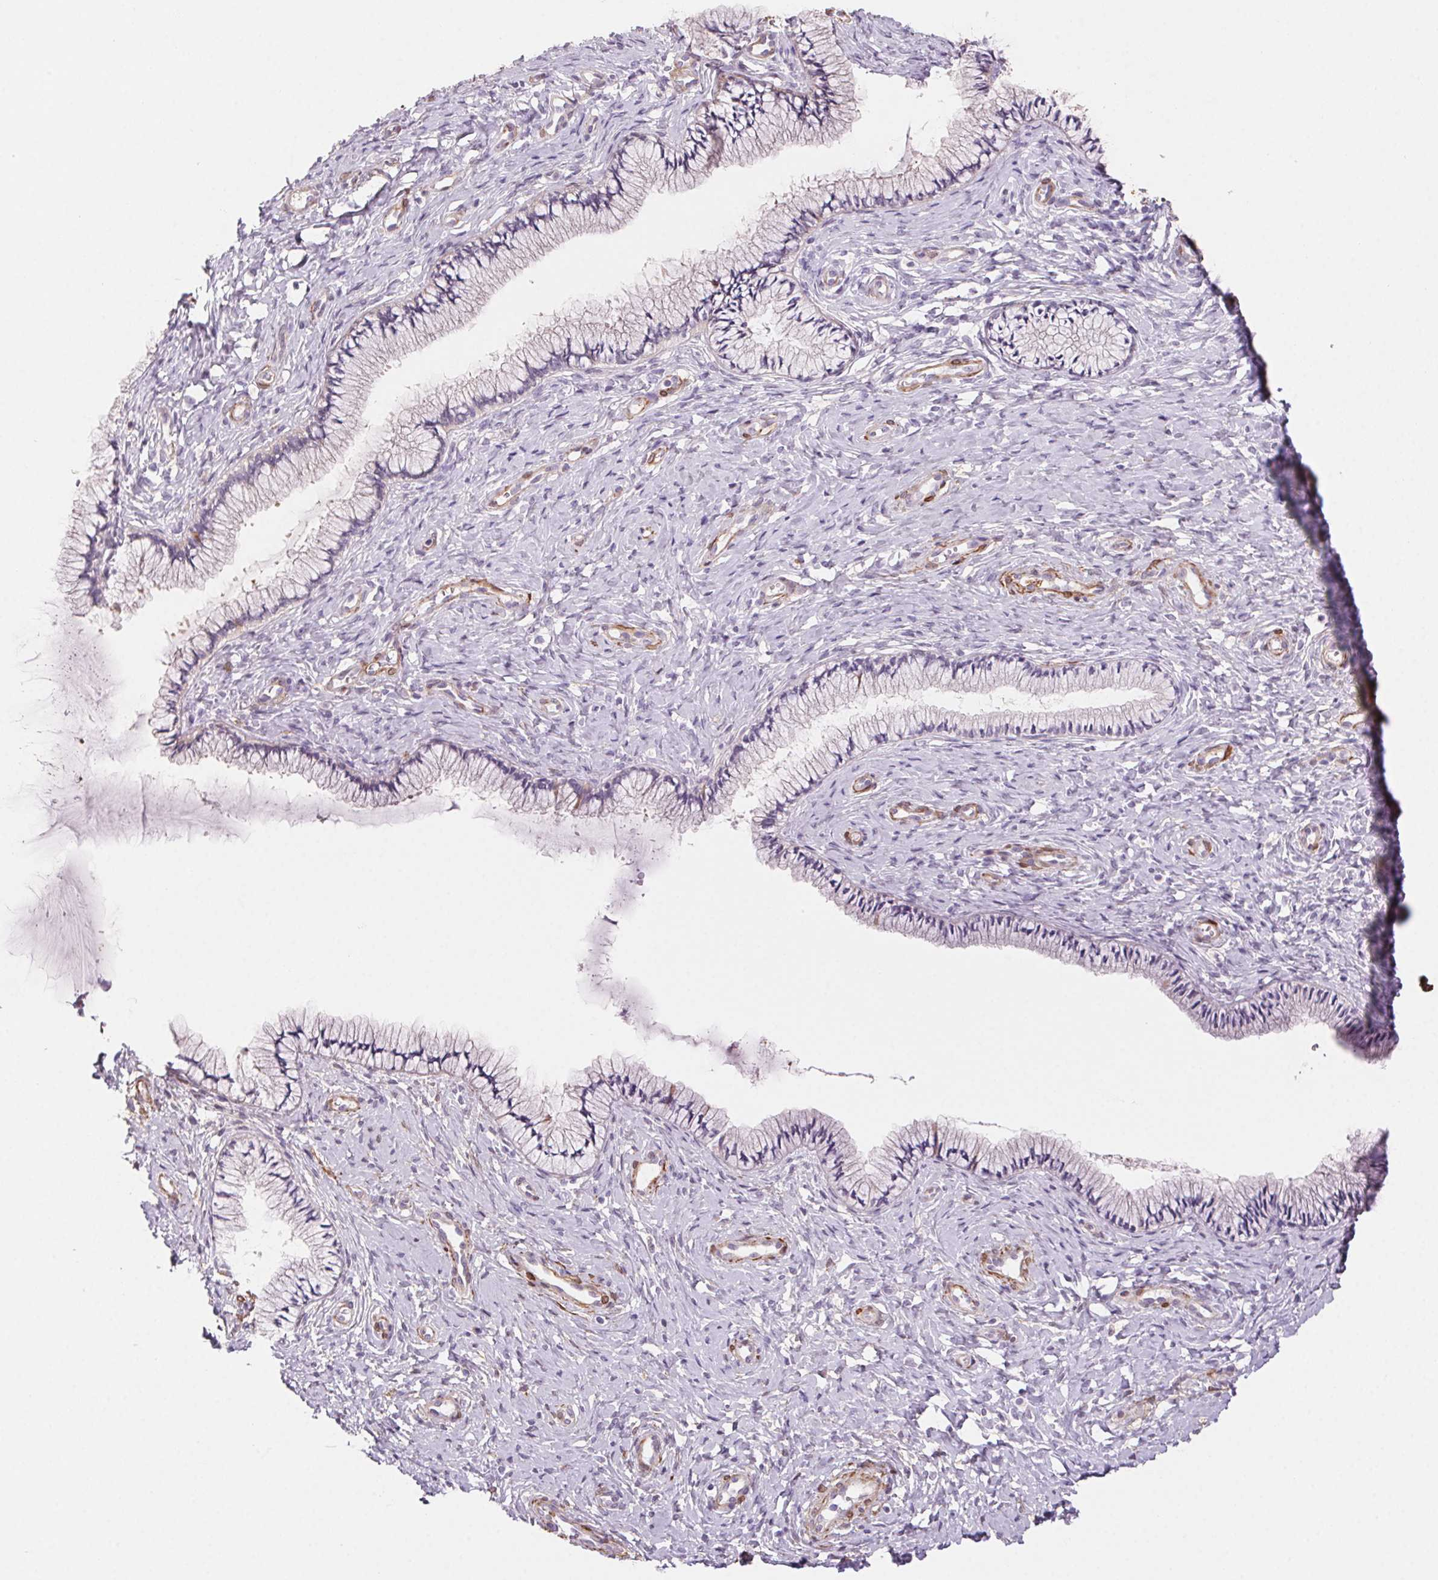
{"staining": {"intensity": "negative", "quantity": "none", "location": "none"}, "tissue": "cervix", "cell_type": "Glandular cells", "image_type": "normal", "snomed": [{"axis": "morphology", "description": "Normal tissue, NOS"}, {"axis": "topography", "description": "Cervix"}], "caption": "Histopathology image shows no significant protein positivity in glandular cells of unremarkable cervix.", "gene": "GPX8", "patient": {"sex": "female", "age": 37}}